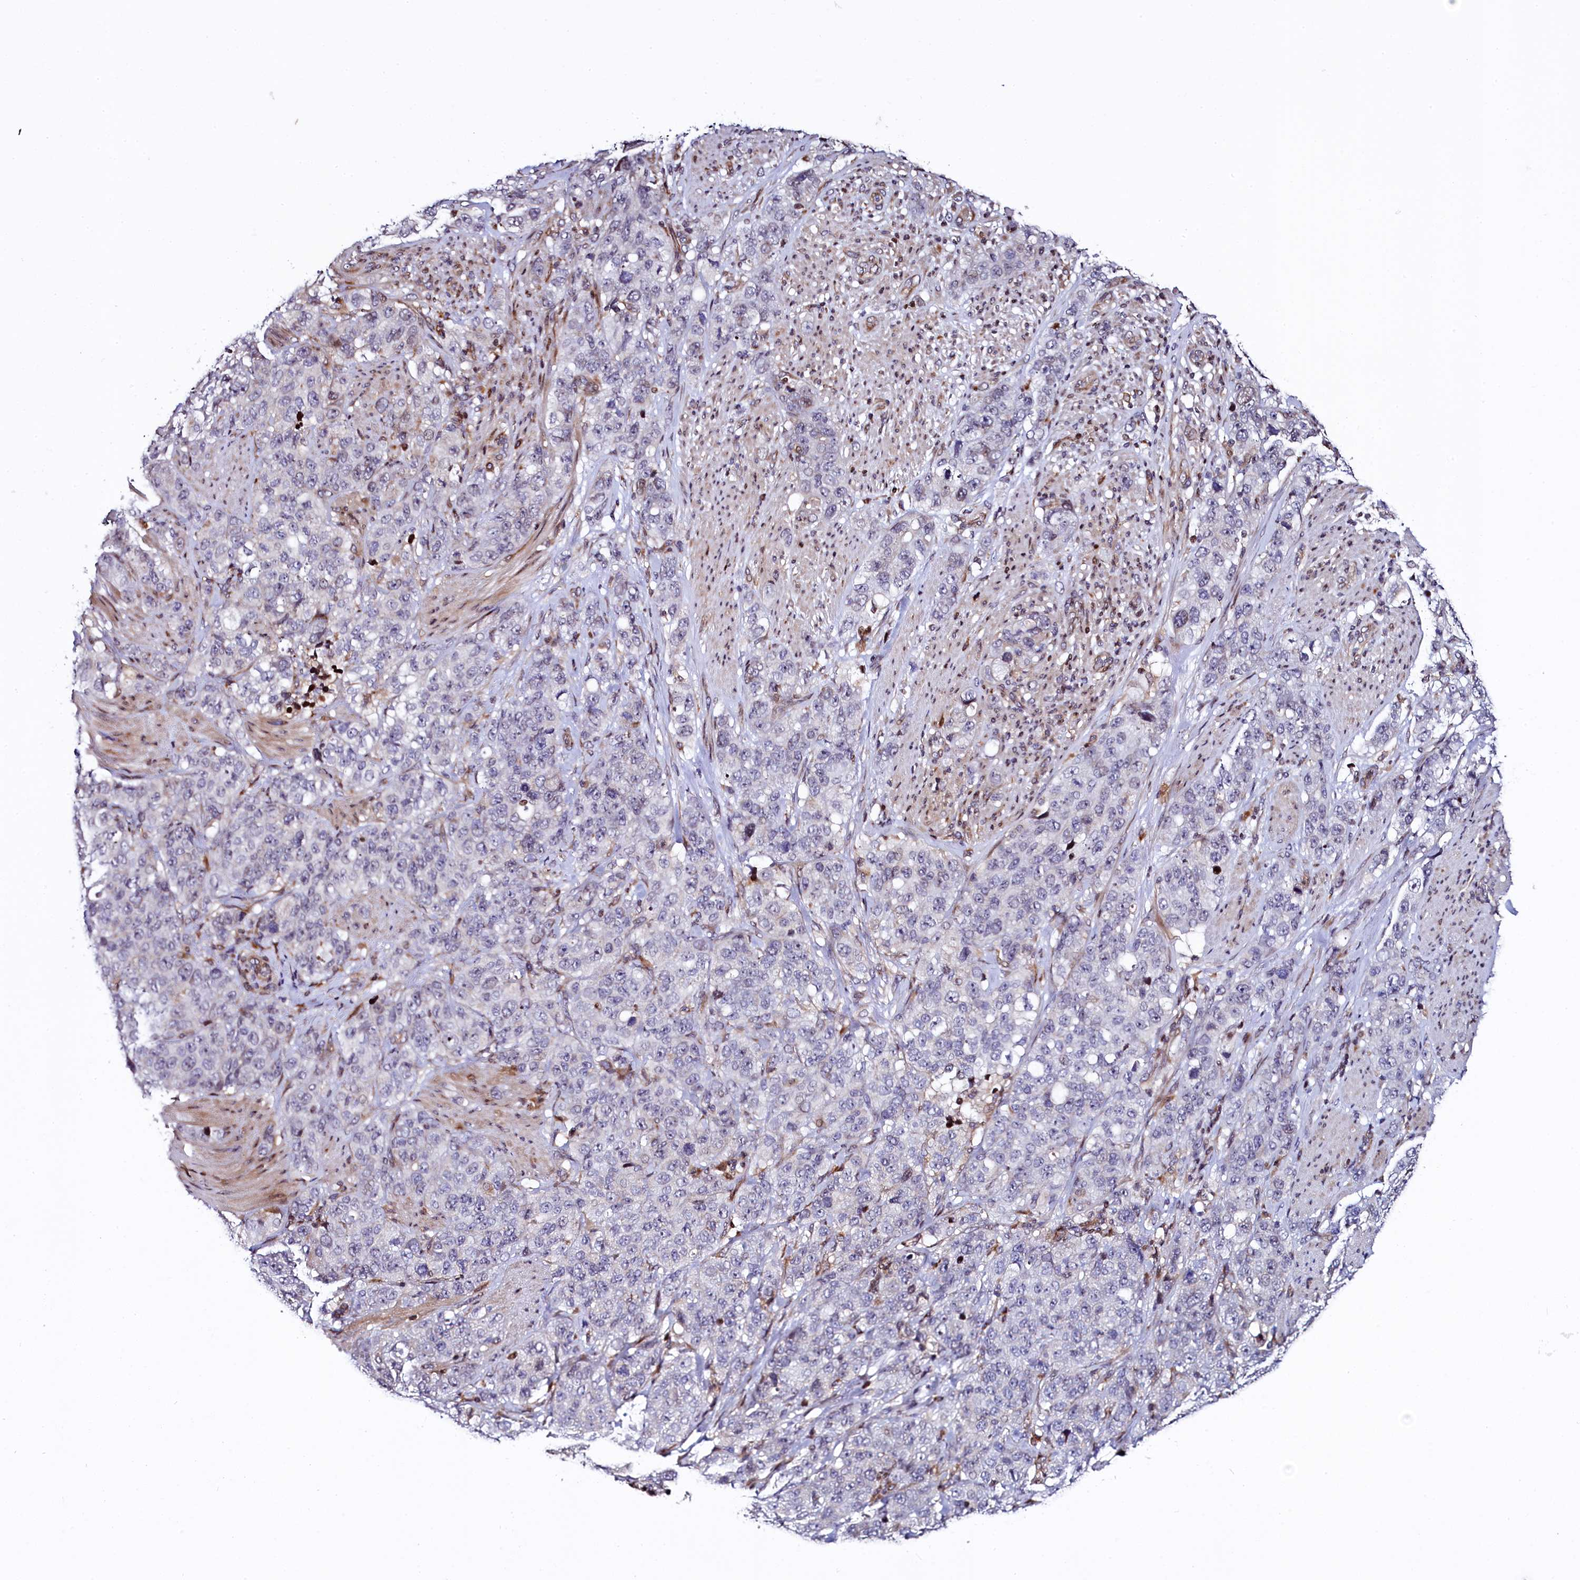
{"staining": {"intensity": "negative", "quantity": "none", "location": "none"}, "tissue": "stomach cancer", "cell_type": "Tumor cells", "image_type": "cancer", "snomed": [{"axis": "morphology", "description": "Adenocarcinoma, NOS"}, {"axis": "topography", "description": "Stomach"}], "caption": "Immunohistochemistry (IHC) of adenocarcinoma (stomach) demonstrates no expression in tumor cells.", "gene": "TGDS", "patient": {"sex": "male", "age": 48}}